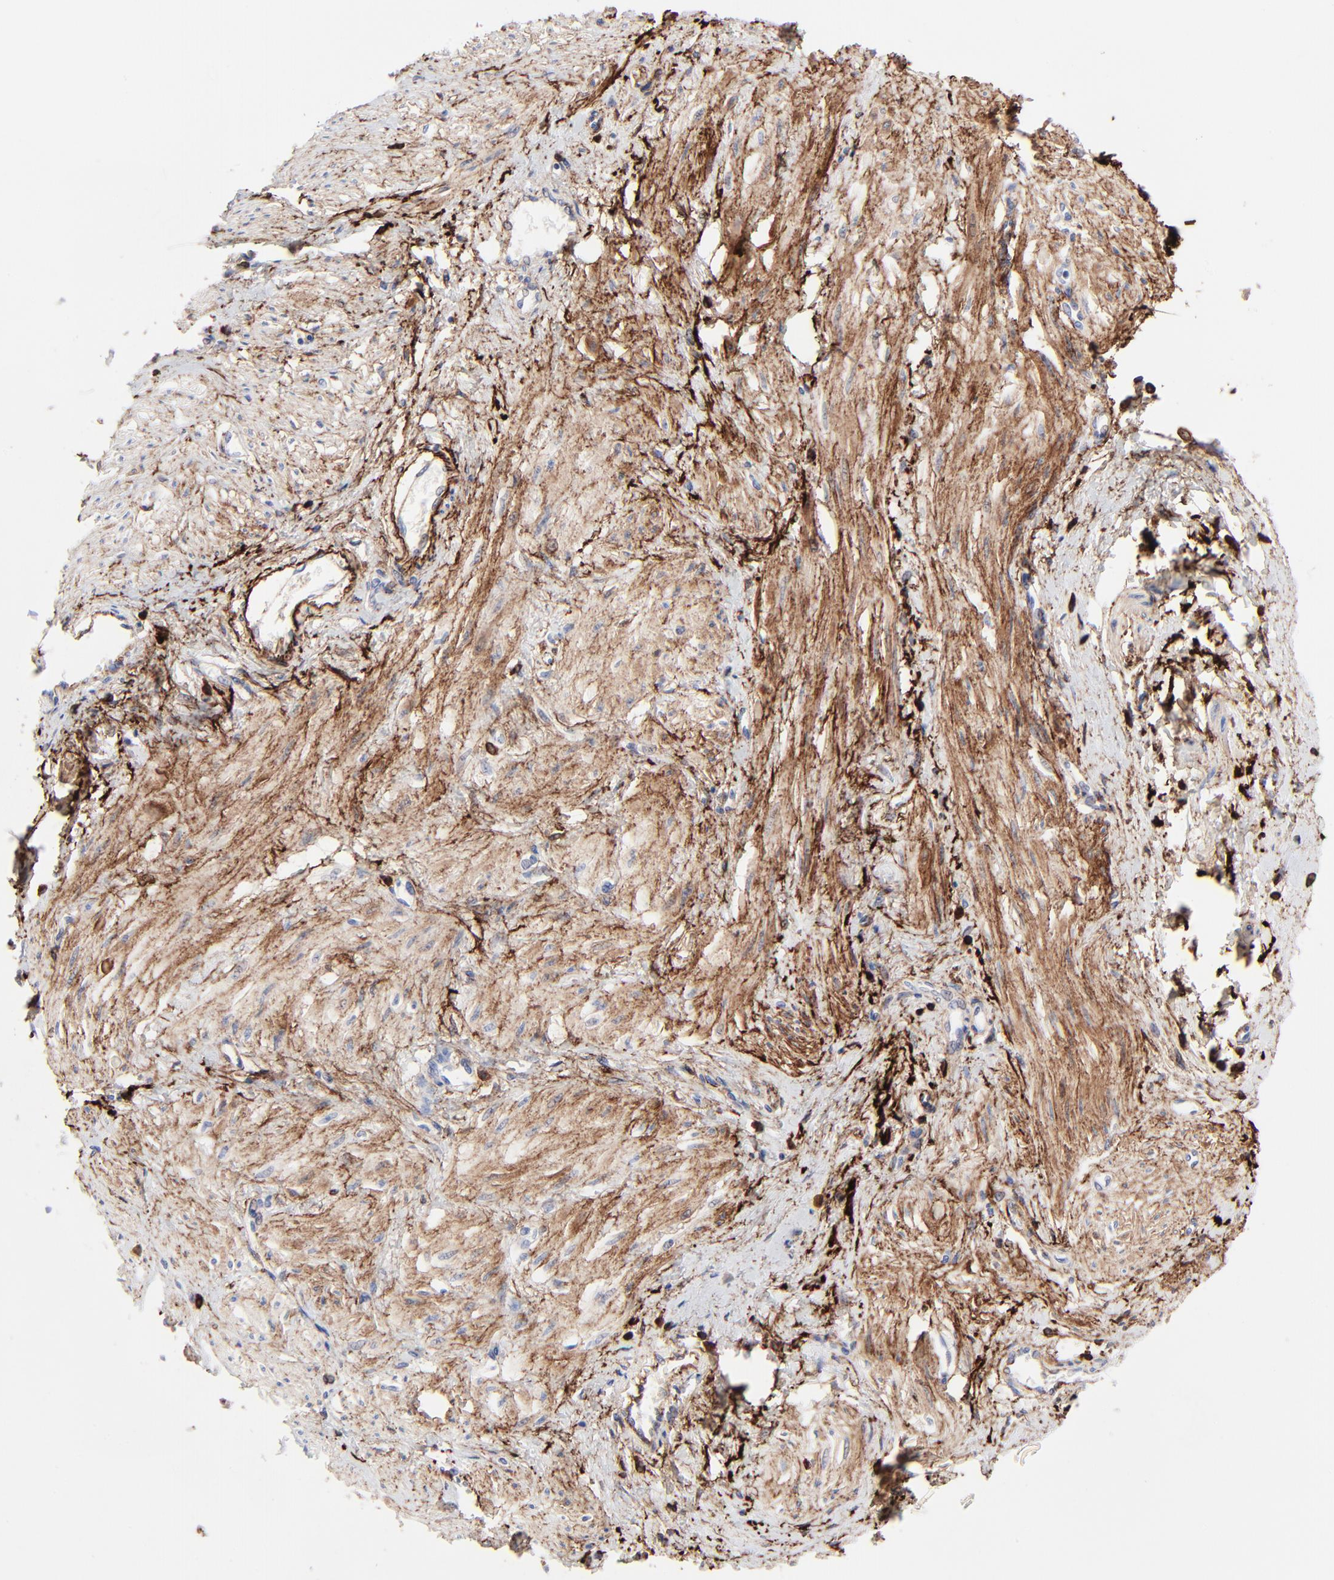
{"staining": {"intensity": "moderate", "quantity": ">75%", "location": "cytoplasmic/membranous"}, "tissue": "smooth muscle", "cell_type": "Smooth muscle cells", "image_type": "normal", "snomed": [{"axis": "morphology", "description": "Normal tissue, NOS"}, {"axis": "topography", "description": "Smooth muscle"}, {"axis": "topography", "description": "Uterus"}], "caption": "Brown immunohistochemical staining in unremarkable human smooth muscle shows moderate cytoplasmic/membranous positivity in approximately >75% of smooth muscle cells.", "gene": "FBLN2", "patient": {"sex": "female", "age": 39}}